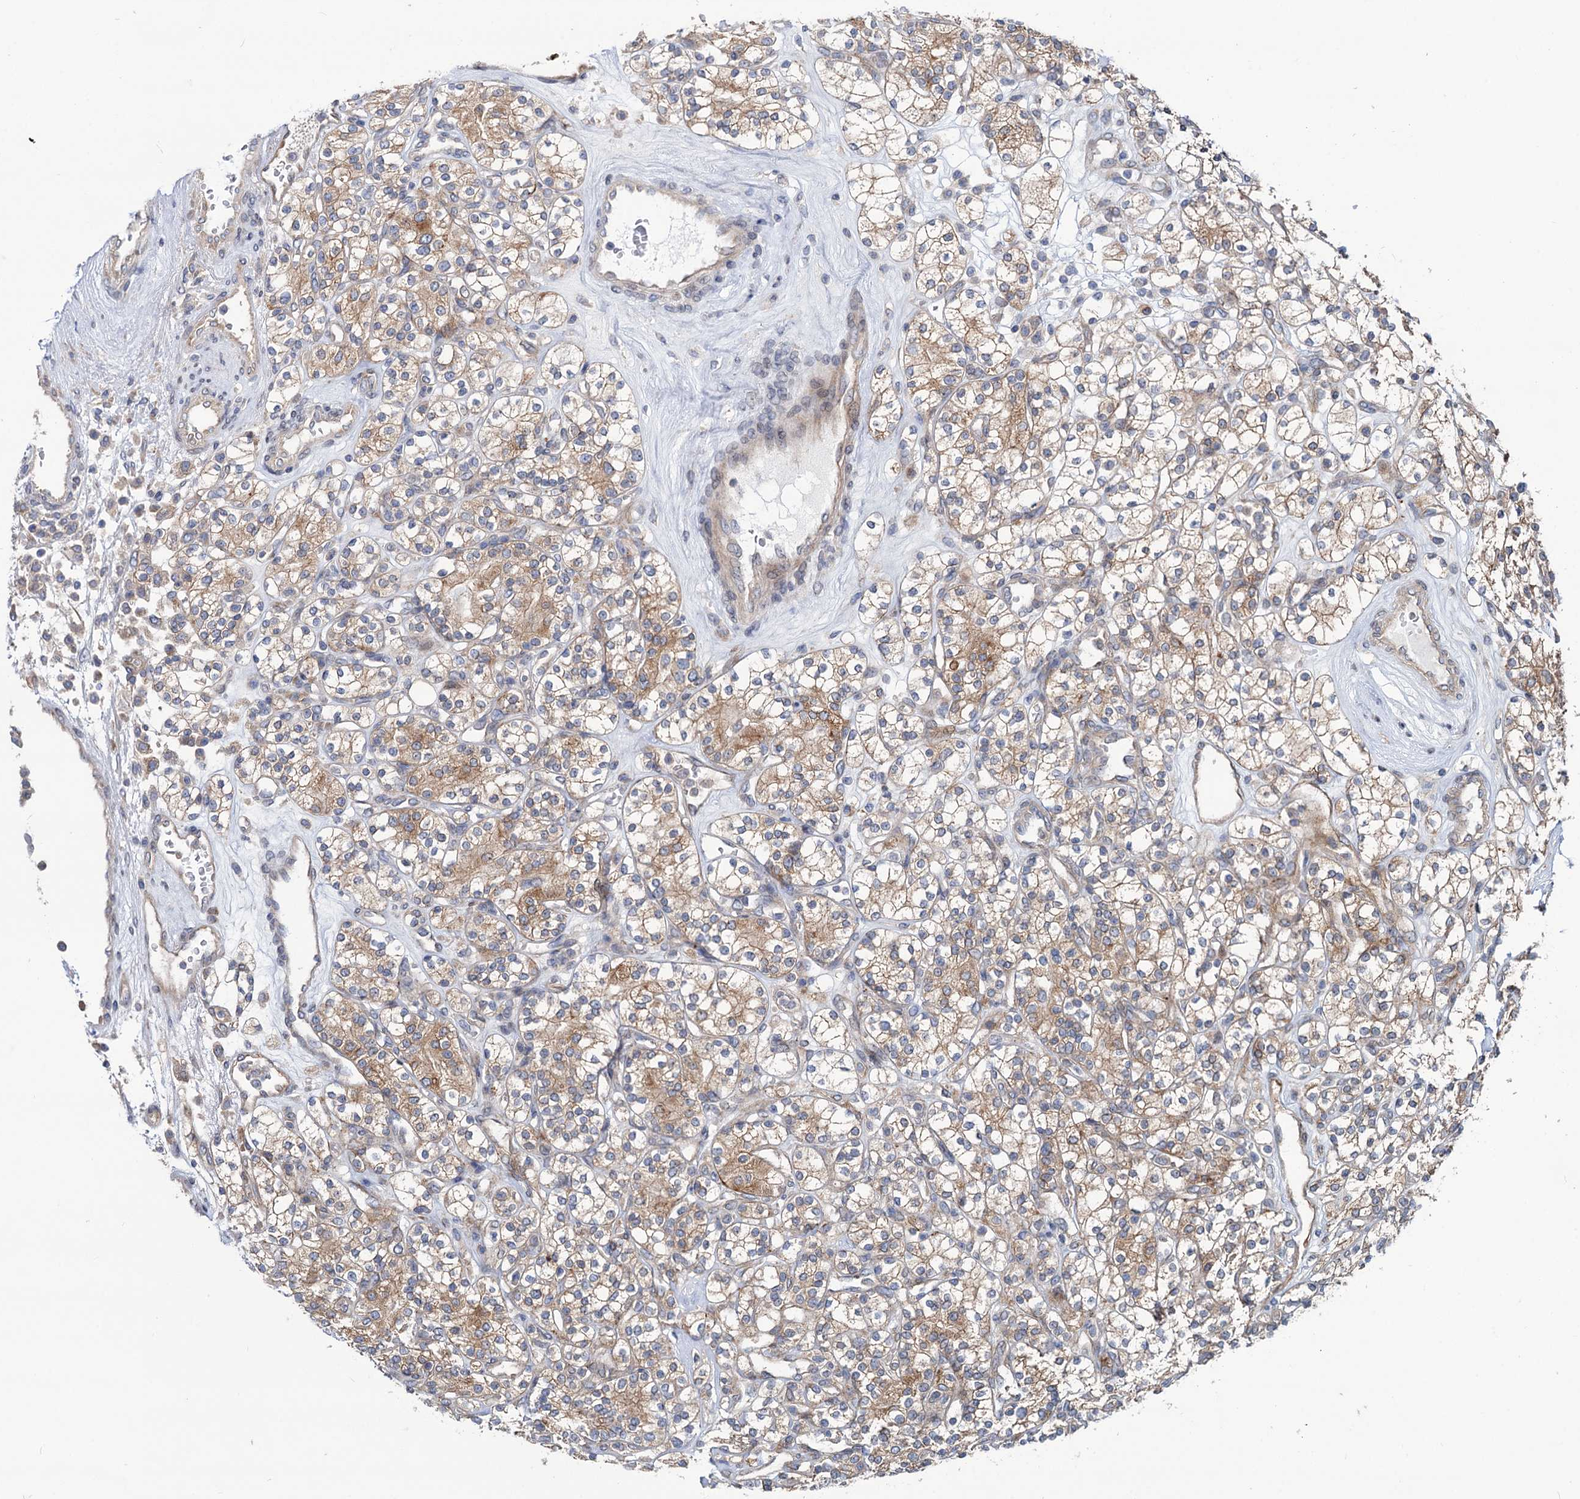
{"staining": {"intensity": "moderate", "quantity": ">75%", "location": "cytoplasmic/membranous"}, "tissue": "renal cancer", "cell_type": "Tumor cells", "image_type": "cancer", "snomed": [{"axis": "morphology", "description": "Adenocarcinoma, NOS"}, {"axis": "topography", "description": "Kidney"}], "caption": "Renal adenocarcinoma stained with a brown dye shows moderate cytoplasmic/membranous positive staining in about >75% of tumor cells.", "gene": "PTDSS2", "patient": {"sex": "male", "age": 77}}